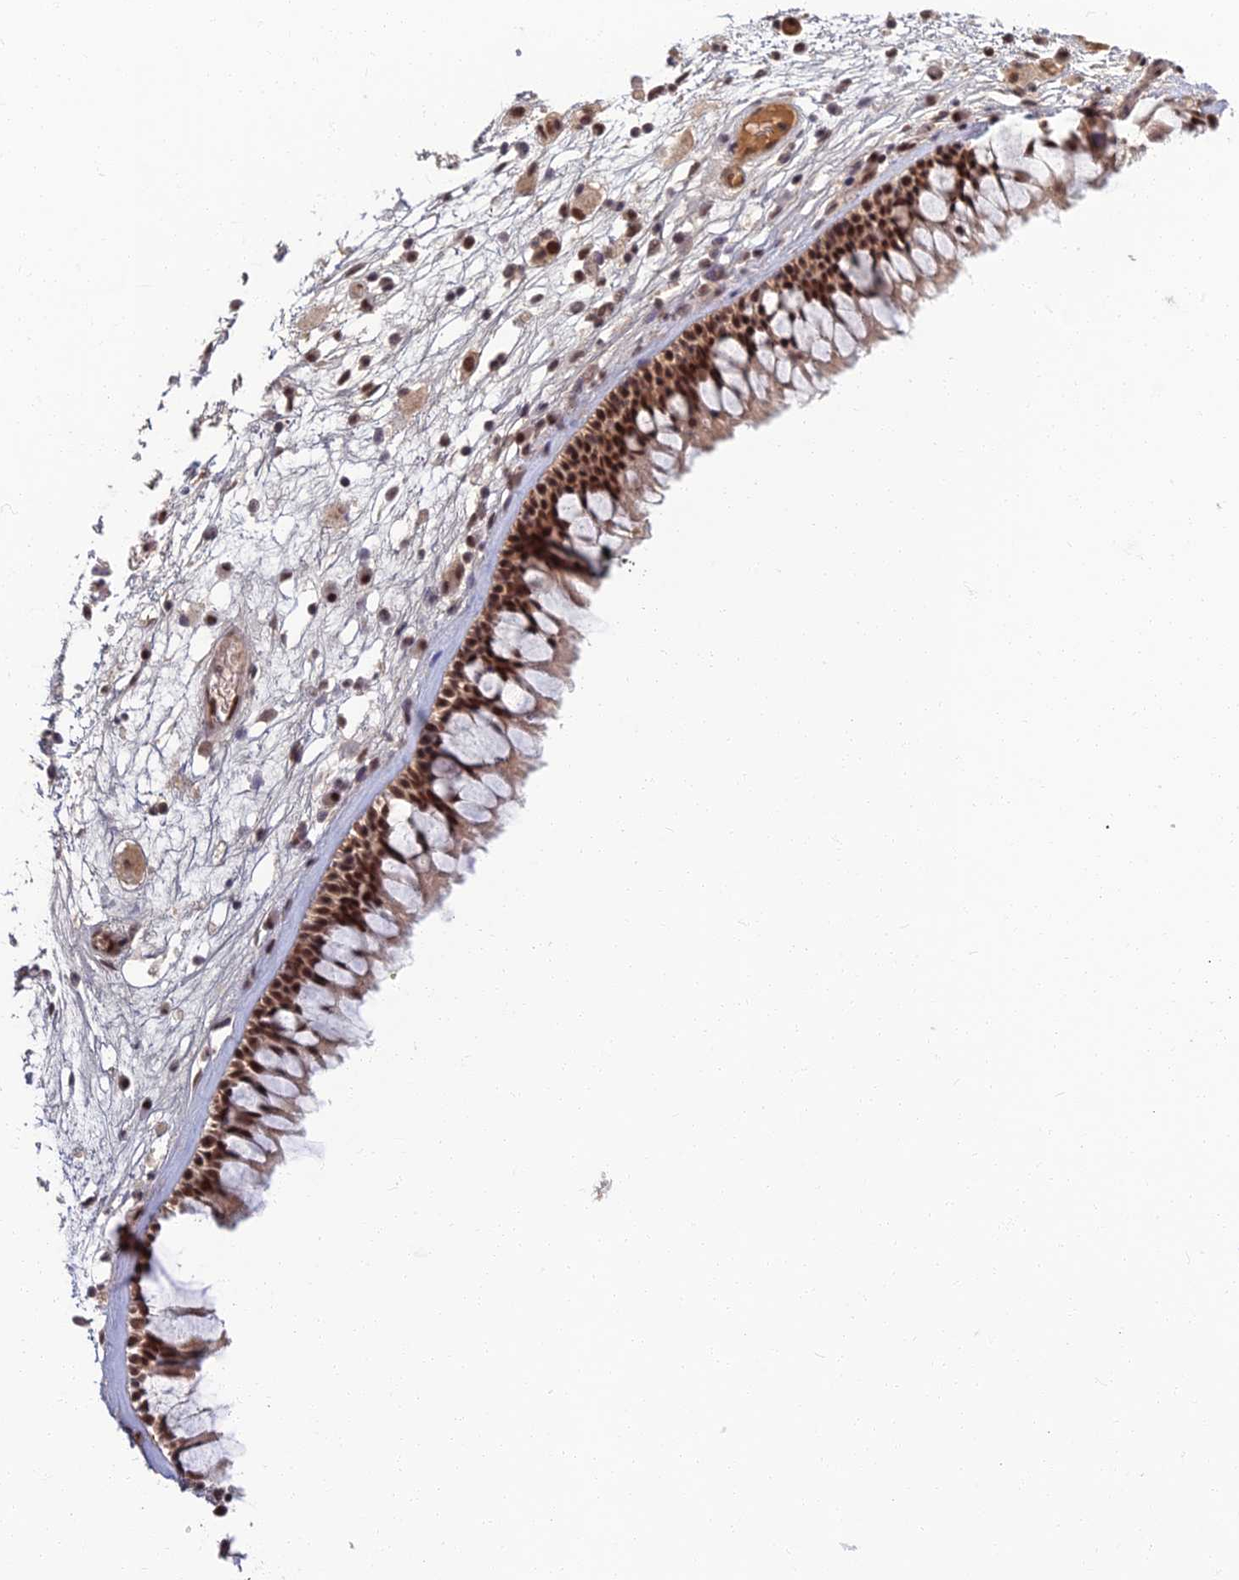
{"staining": {"intensity": "strong", "quantity": ">75%", "location": "cytoplasmic/membranous,nuclear"}, "tissue": "nasopharynx", "cell_type": "Respiratory epithelial cells", "image_type": "normal", "snomed": [{"axis": "morphology", "description": "Normal tissue, NOS"}, {"axis": "morphology", "description": "Inflammation, NOS"}, {"axis": "morphology", "description": "Malignant melanoma, Metastatic site"}, {"axis": "topography", "description": "Nasopharynx"}], "caption": "The micrograph shows a brown stain indicating the presence of a protein in the cytoplasmic/membranous,nuclear of respiratory epithelial cells in nasopharynx. Immunohistochemistry (ihc) stains the protein of interest in brown and the nuclei are stained blue.", "gene": "TCEA2", "patient": {"sex": "male", "age": 70}}